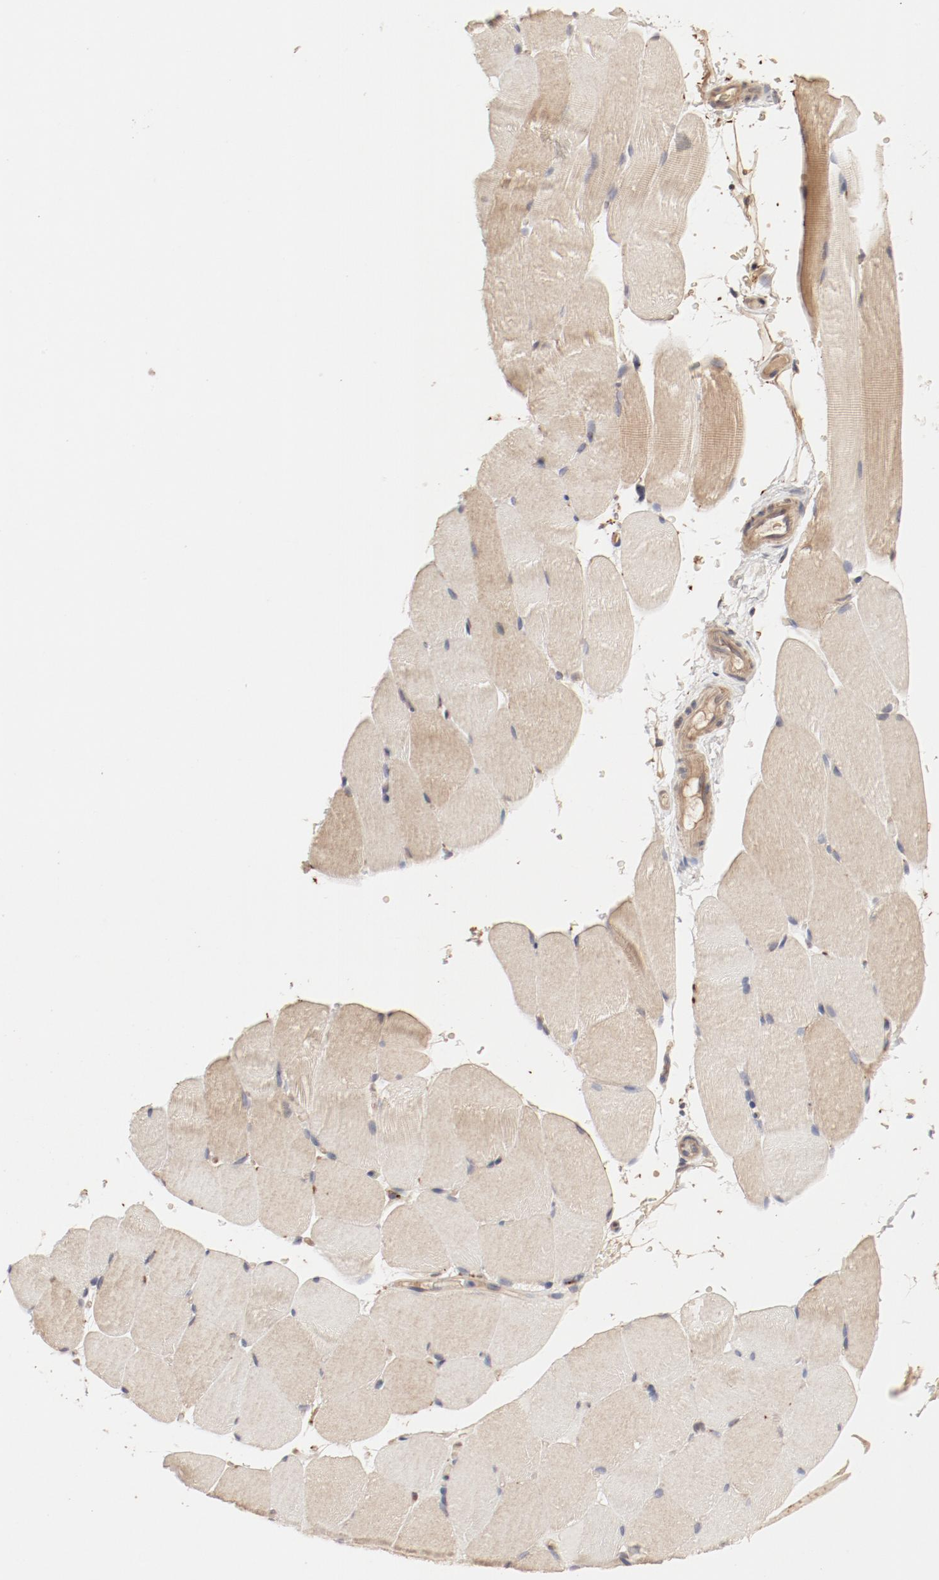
{"staining": {"intensity": "moderate", "quantity": ">75%", "location": "cytoplasmic/membranous"}, "tissue": "skeletal muscle", "cell_type": "Myocytes", "image_type": "normal", "snomed": [{"axis": "morphology", "description": "Normal tissue, NOS"}, {"axis": "topography", "description": "Skeletal muscle"}], "caption": "This image displays unremarkable skeletal muscle stained with IHC to label a protein in brown. The cytoplasmic/membranous of myocytes show moderate positivity for the protein. Nuclei are counter-stained blue.", "gene": "IL3RA", "patient": {"sex": "female", "age": 37}}